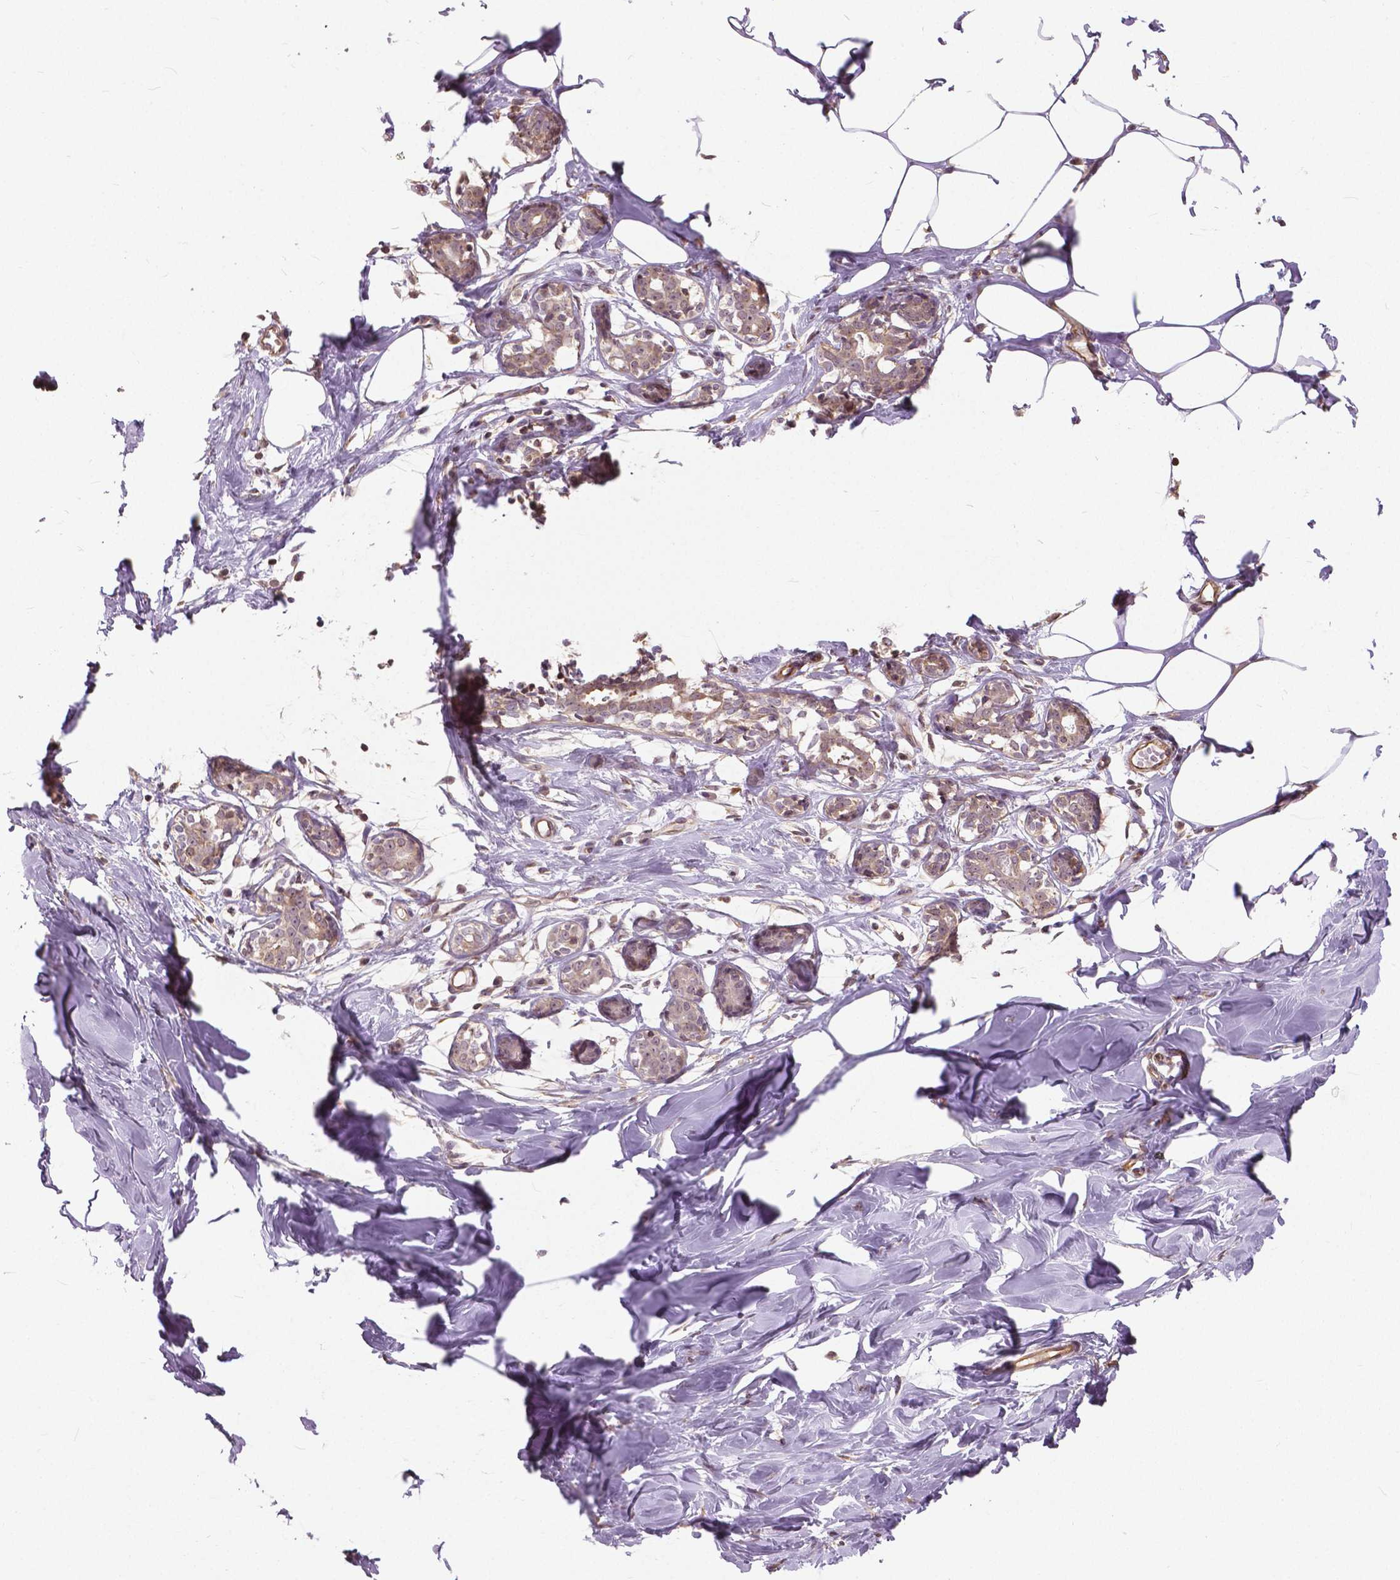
{"staining": {"intensity": "weak", "quantity": "25%-75%", "location": "cytoplasmic/membranous"}, "tissue": "breast", "cell_type": "Adipocytes", "image_type": "normal", "snomed": [{"axis": "morphology", "description": "Normal tissue, NOS"}, {"axis": "topography", "description": "Breast"}], "caption": "Breast stained with immunohistochemistry displays weak cytoplasmic/membranous expression in about 25%-75% of adipocytes.", "gene": "ANXA13", "patient": {"sex": "female", "age": 27}}